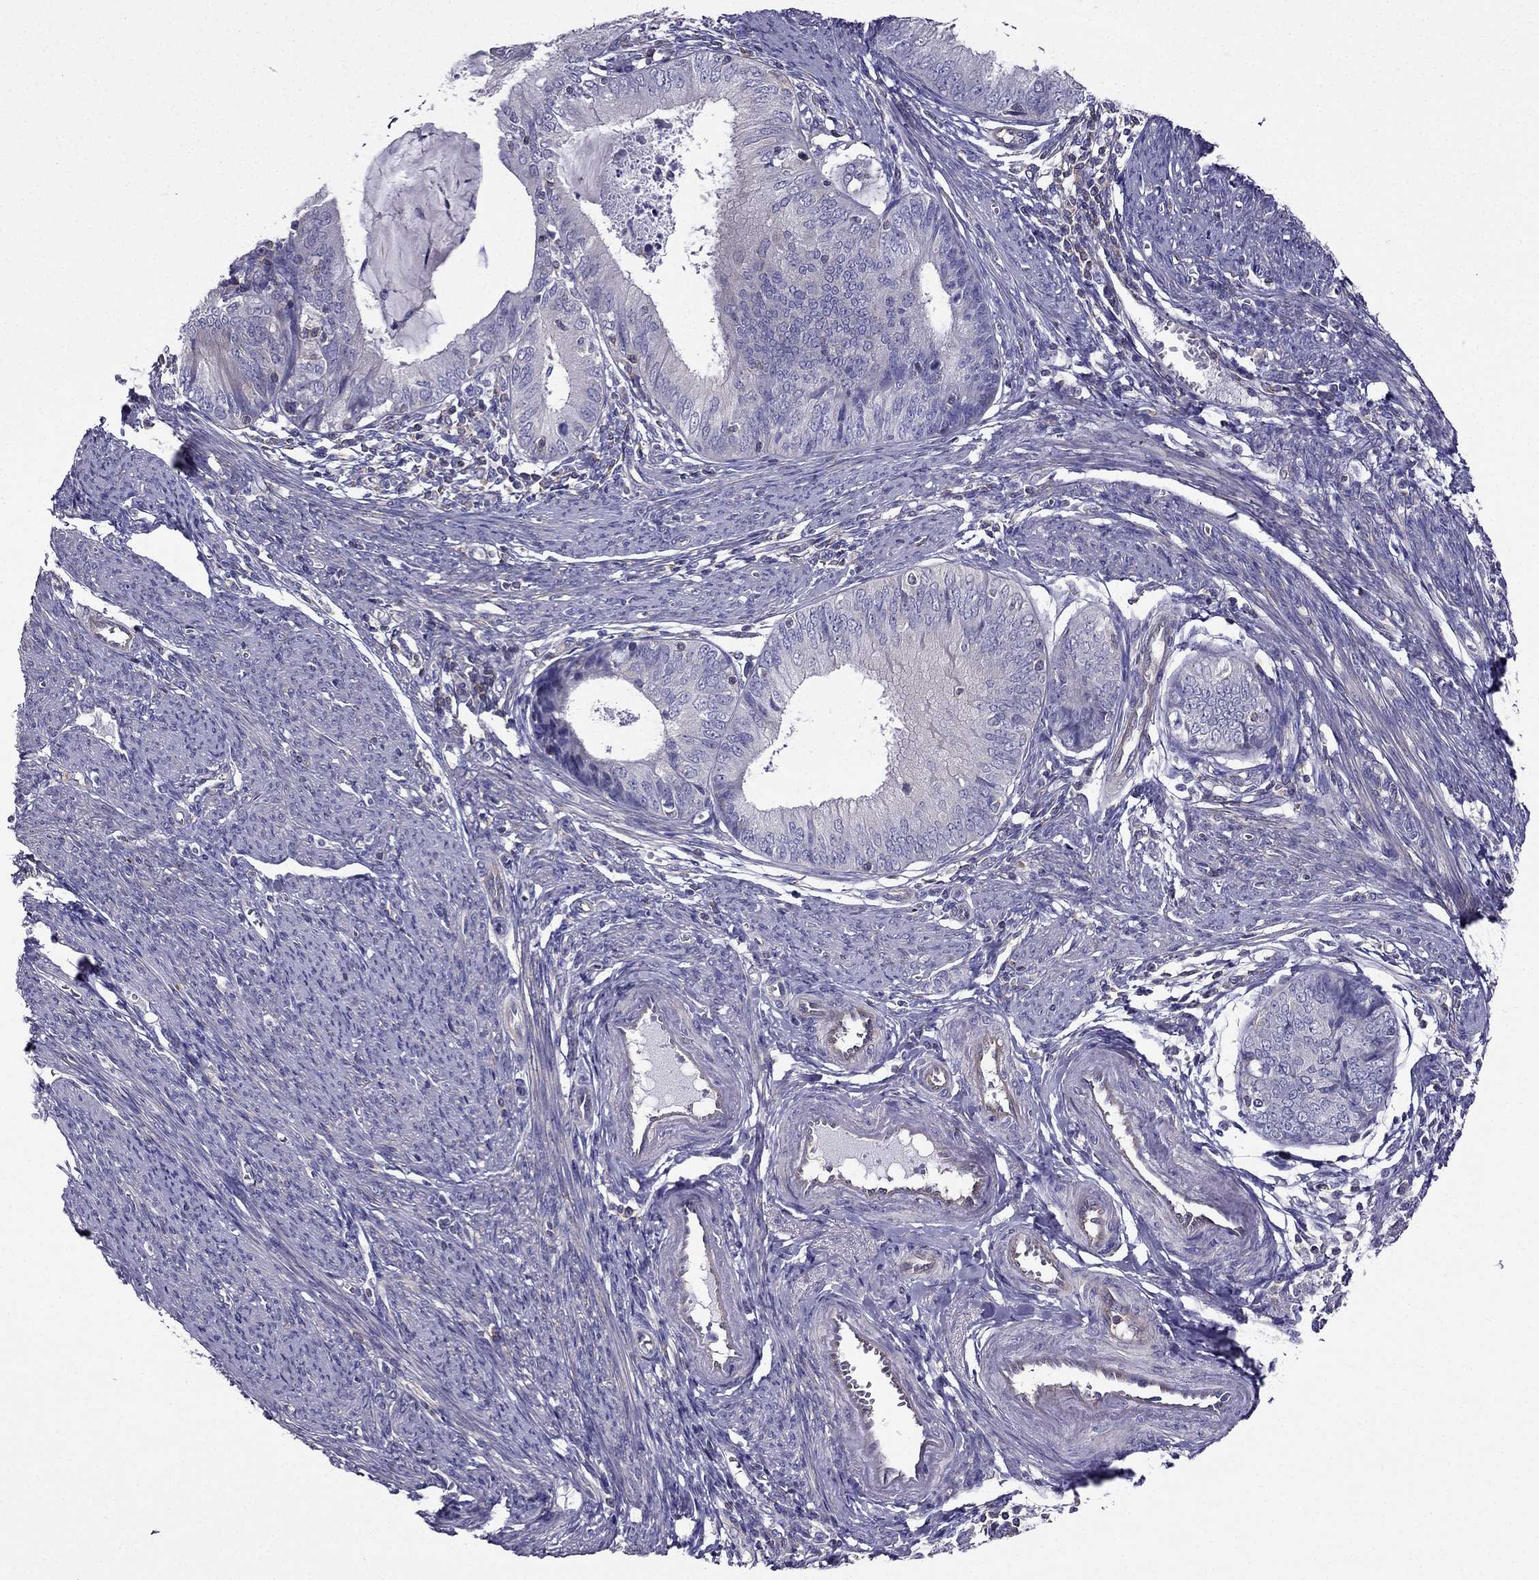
{"staining": {"intensity": "negative", "quantity": "none", "location": "none"}, "tissue": "endometrial cancer", "cell_type": "Tumor cells", "image_type": "cancer", "snomed": [{"axis": "morphology", "description": "Adenocarcinoma, NOS"}, {"axis": "topography", "description": "Endometrium"}], "caption": "A photomicrograph of adenocarcinoma (endometrial) stained for a protein displays no brown staining in tumor cells.", "gene": "AAK1", "patient": {"sex": "female", "age": 57}}